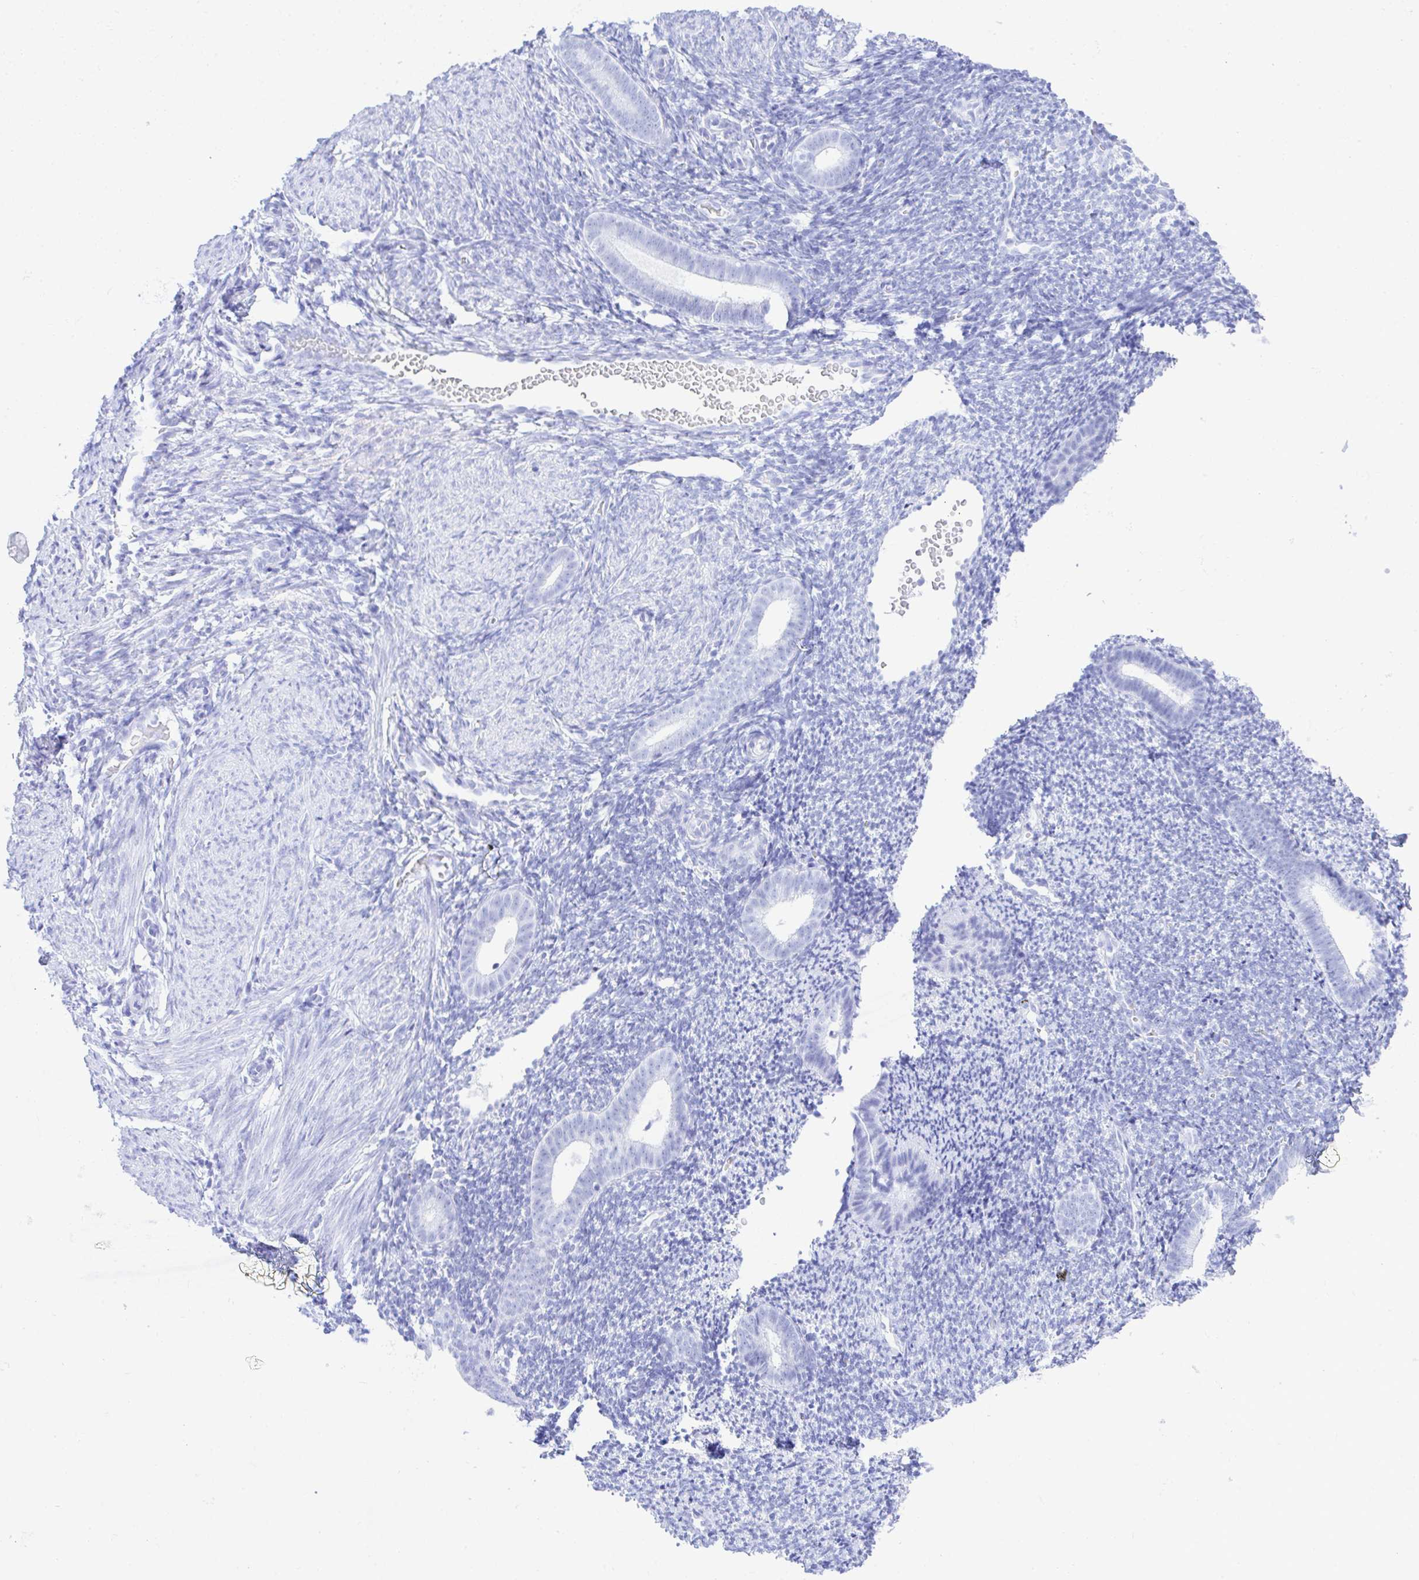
{"staining": {"intensity": "negative", "quantity": "none", "location": "none"}, "tissue": "endometrium", "cell_type": "Cells in endometrial stroma", "image_type": "normal", "snomed": [{"axis": "morphology", "description": "Normal tissue, NOS"}, {"axis": "topography", "description": "Endometrium"}], "caption": "Immunohistochemistry (IHC) photomicrograph of normal human endometrium stained for a protein (brown), which reveals no staining in cells in endometrial stroma. The staining was performed using DAB (3,3'-diaminobenzidine) to visualize the protein expression in brown, while the nuclei were stained in blue with hematoxylin (Magnification: 20x).", "gene": "SELENOV", "patient": {"sex": "female", "age": 39}}